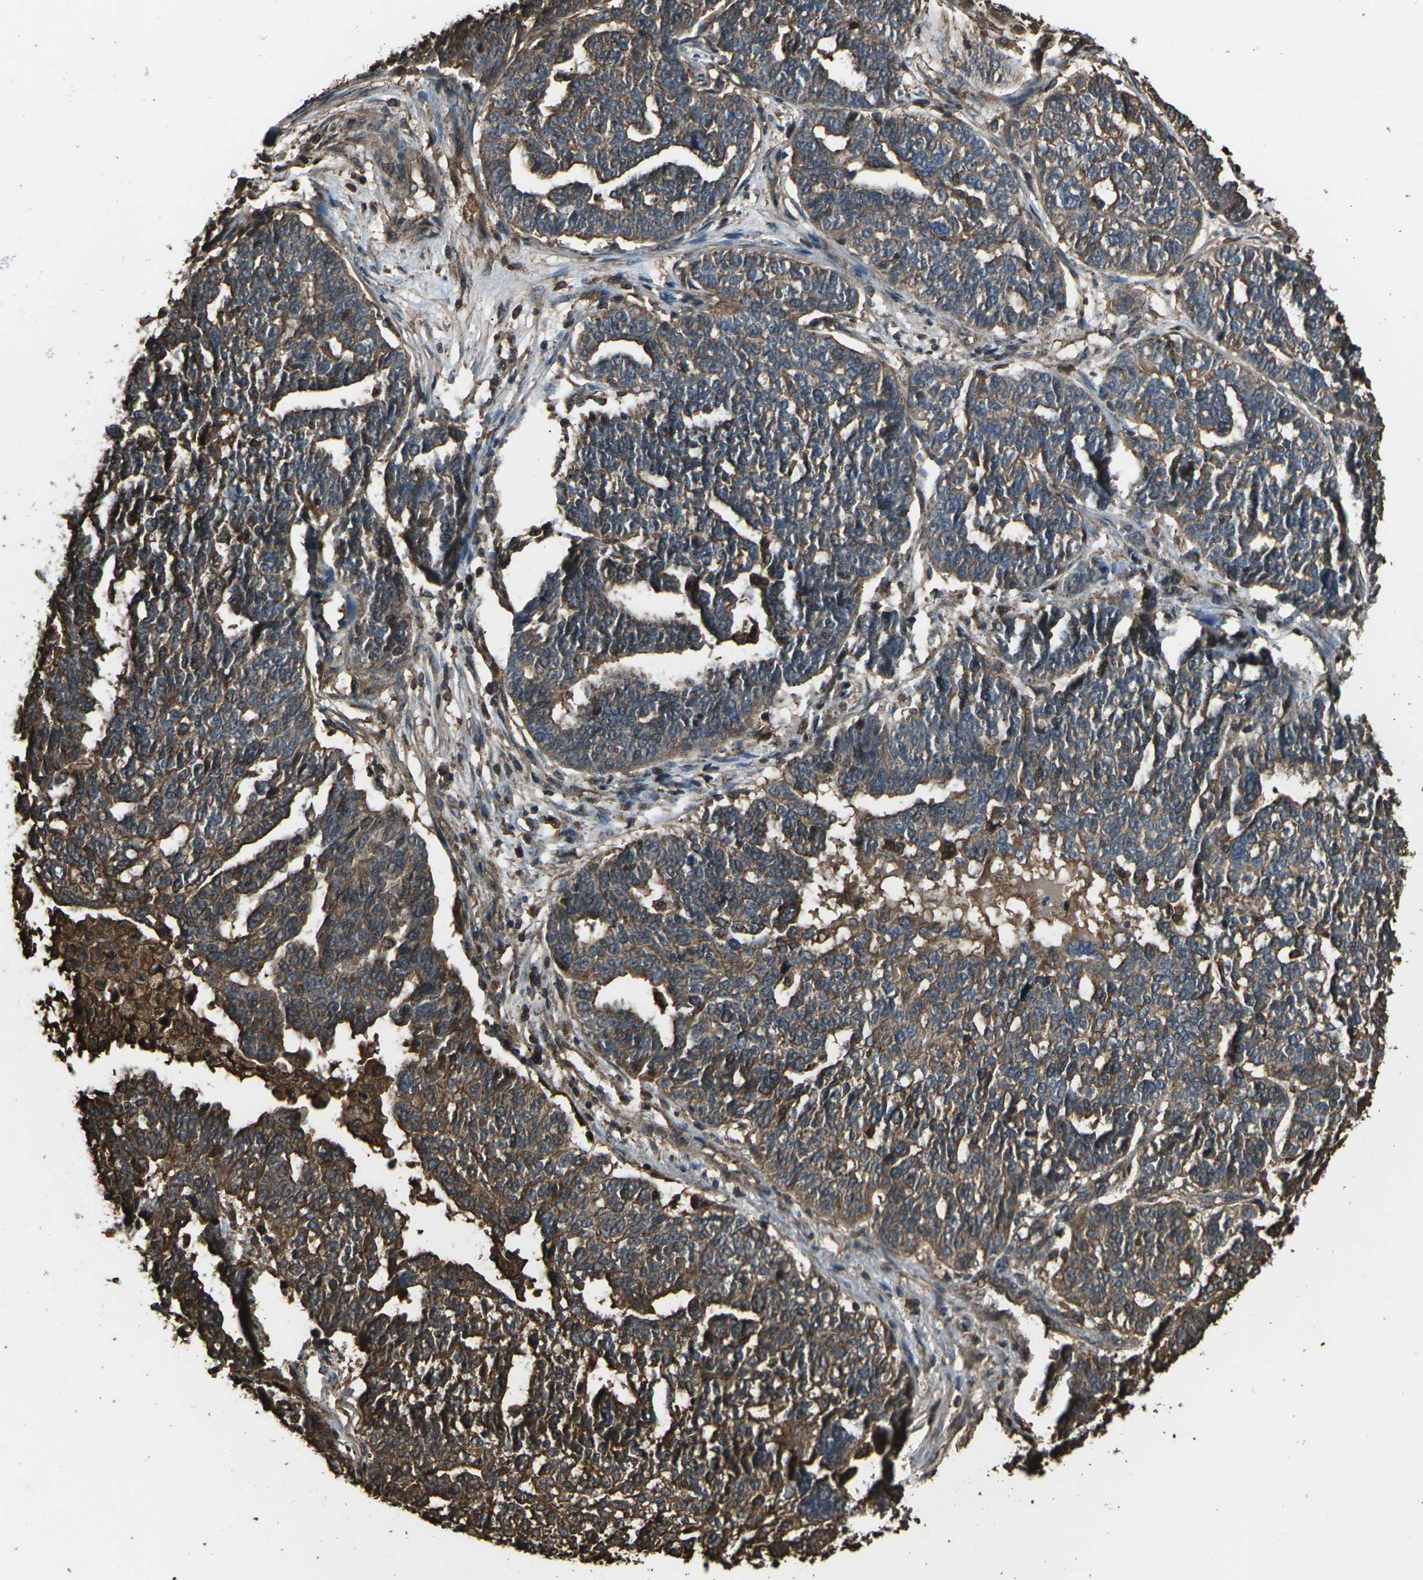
{"staining": {"intensity": "moderate", "quantity": ">75%", "location": "cytoplasmic/membranous"}, "tissue": "ovarian cancer", "cell_type": "Tumor cells", "image_type": "cancer", "snomed": [{"axis": "morphology", "description": "Cystadenocarcinoma, serous, NOS"}, {"axis": "topography", "description": "Ovary"}], "caption": "Human ovarian cancer (serous cystadenocarcinoma) stained with a brown dye exhibits moderate cytoplasmic/membranous positive staining in approximately >75% of tumor cells.", "gene": "DHPS", "patient": {"sex": "female", "age": 59}}